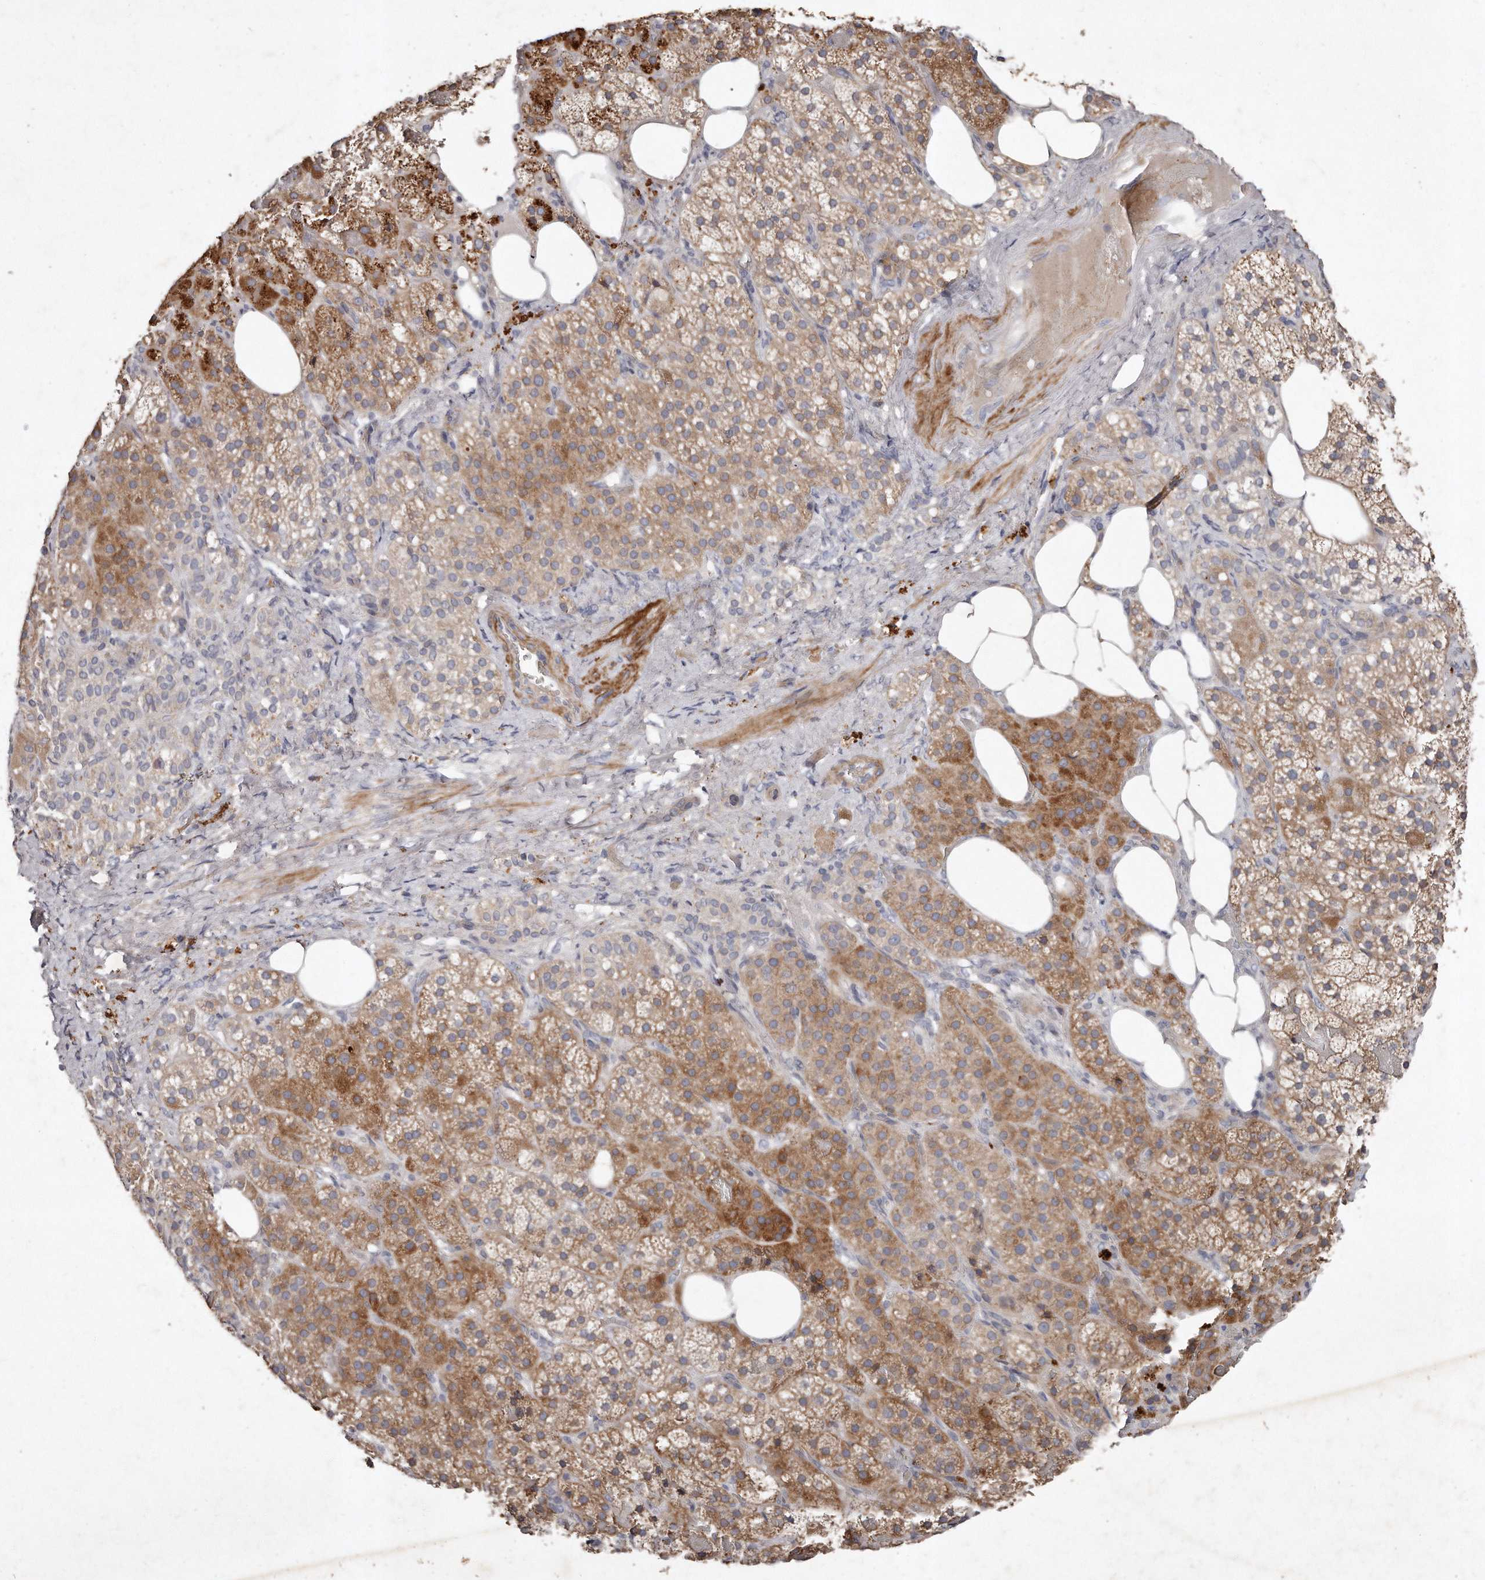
{"staining": {"intensity": "strong", "quantity": ">75%", "location": "cytoplasmic/membranous"}, "tissue": "adrenal gland", "cell_type": "Glandular cells", "image_type": "normal", "snomed": [{"axis": "morphology", "description": "Normal tissue, NOS"}, {"axis": "topography", "description": "Adrenal gland"}], "caption": "High-magnification brightfield microscopy of unremarkable adrenal gland stained with DAB (3,3'-diaminobenzidine) (brown) and counterstained with hematoxylin (blue). glandular cells exhibit strong cytoplasmic/membranous positivity is identified in approximately>75% of cells. The staining was performed using DAB, with brown indicating positive protein expression. Nuclei are stained blue with hematoxylin.", "gene": "TECR", "patient": {"sex": "female", "age": 59}}